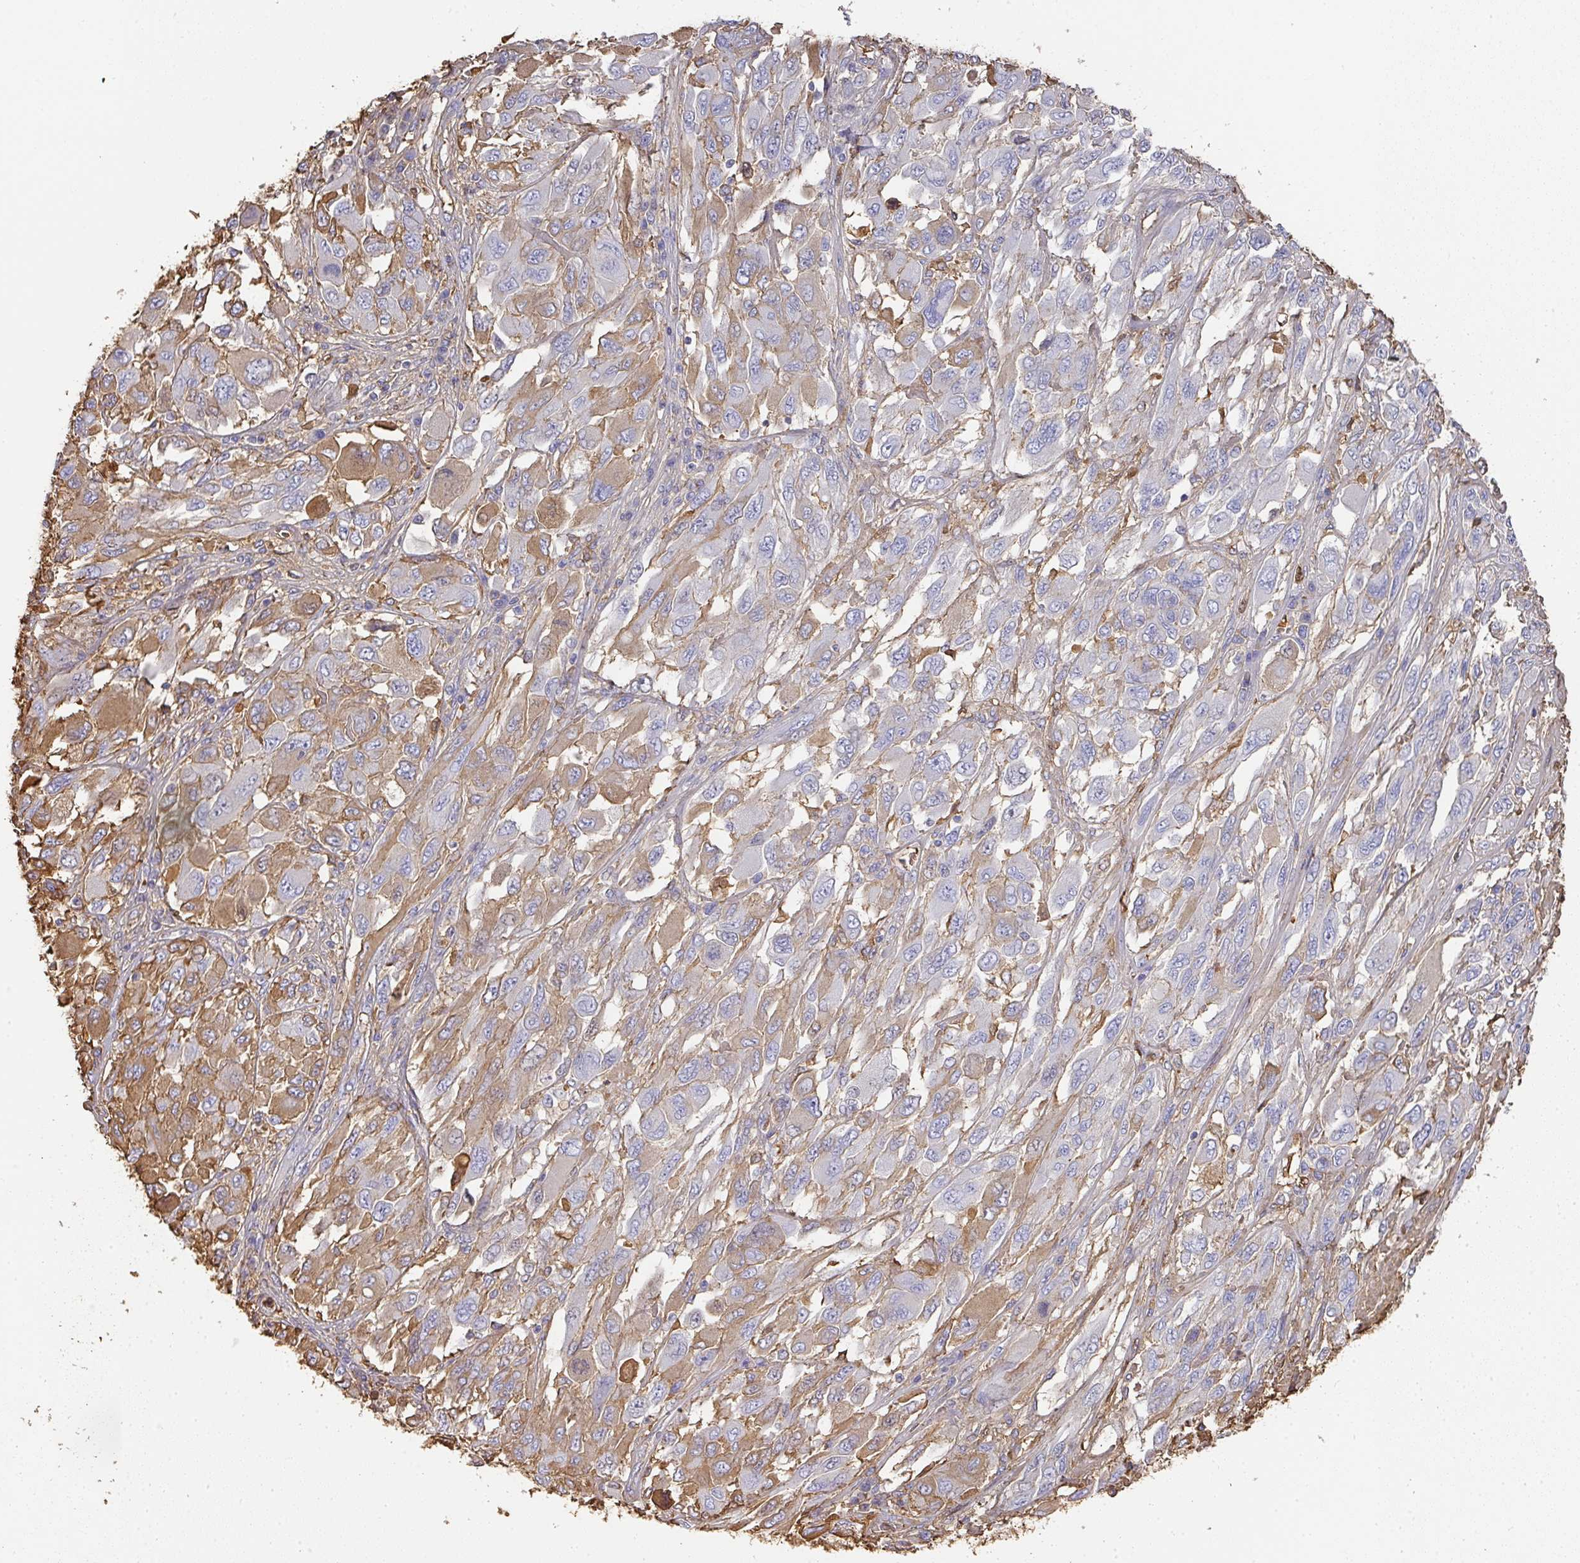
{"staining": {"intensity": "moderate", "quantity": "25%-75%", "location": "cytoplasmic/membranous"}, "tissue": "melanoma", "cell_type": "Tumor cells", "image_type": "cancer", "snomed": [{"axis": "morphology", "description": "Malignant melanoma, NOS"}, {"axis": "topography", "description": "Skin"}], "caption": "This is a photomicrograph of immunohistochemistry (IHC) staining of malignant melanoma, which shows moderate positivity in the cytoplasmic/membranous of tumor cells.", "gene": "ALB", "patient": {"sex": "female", "age": 91}}